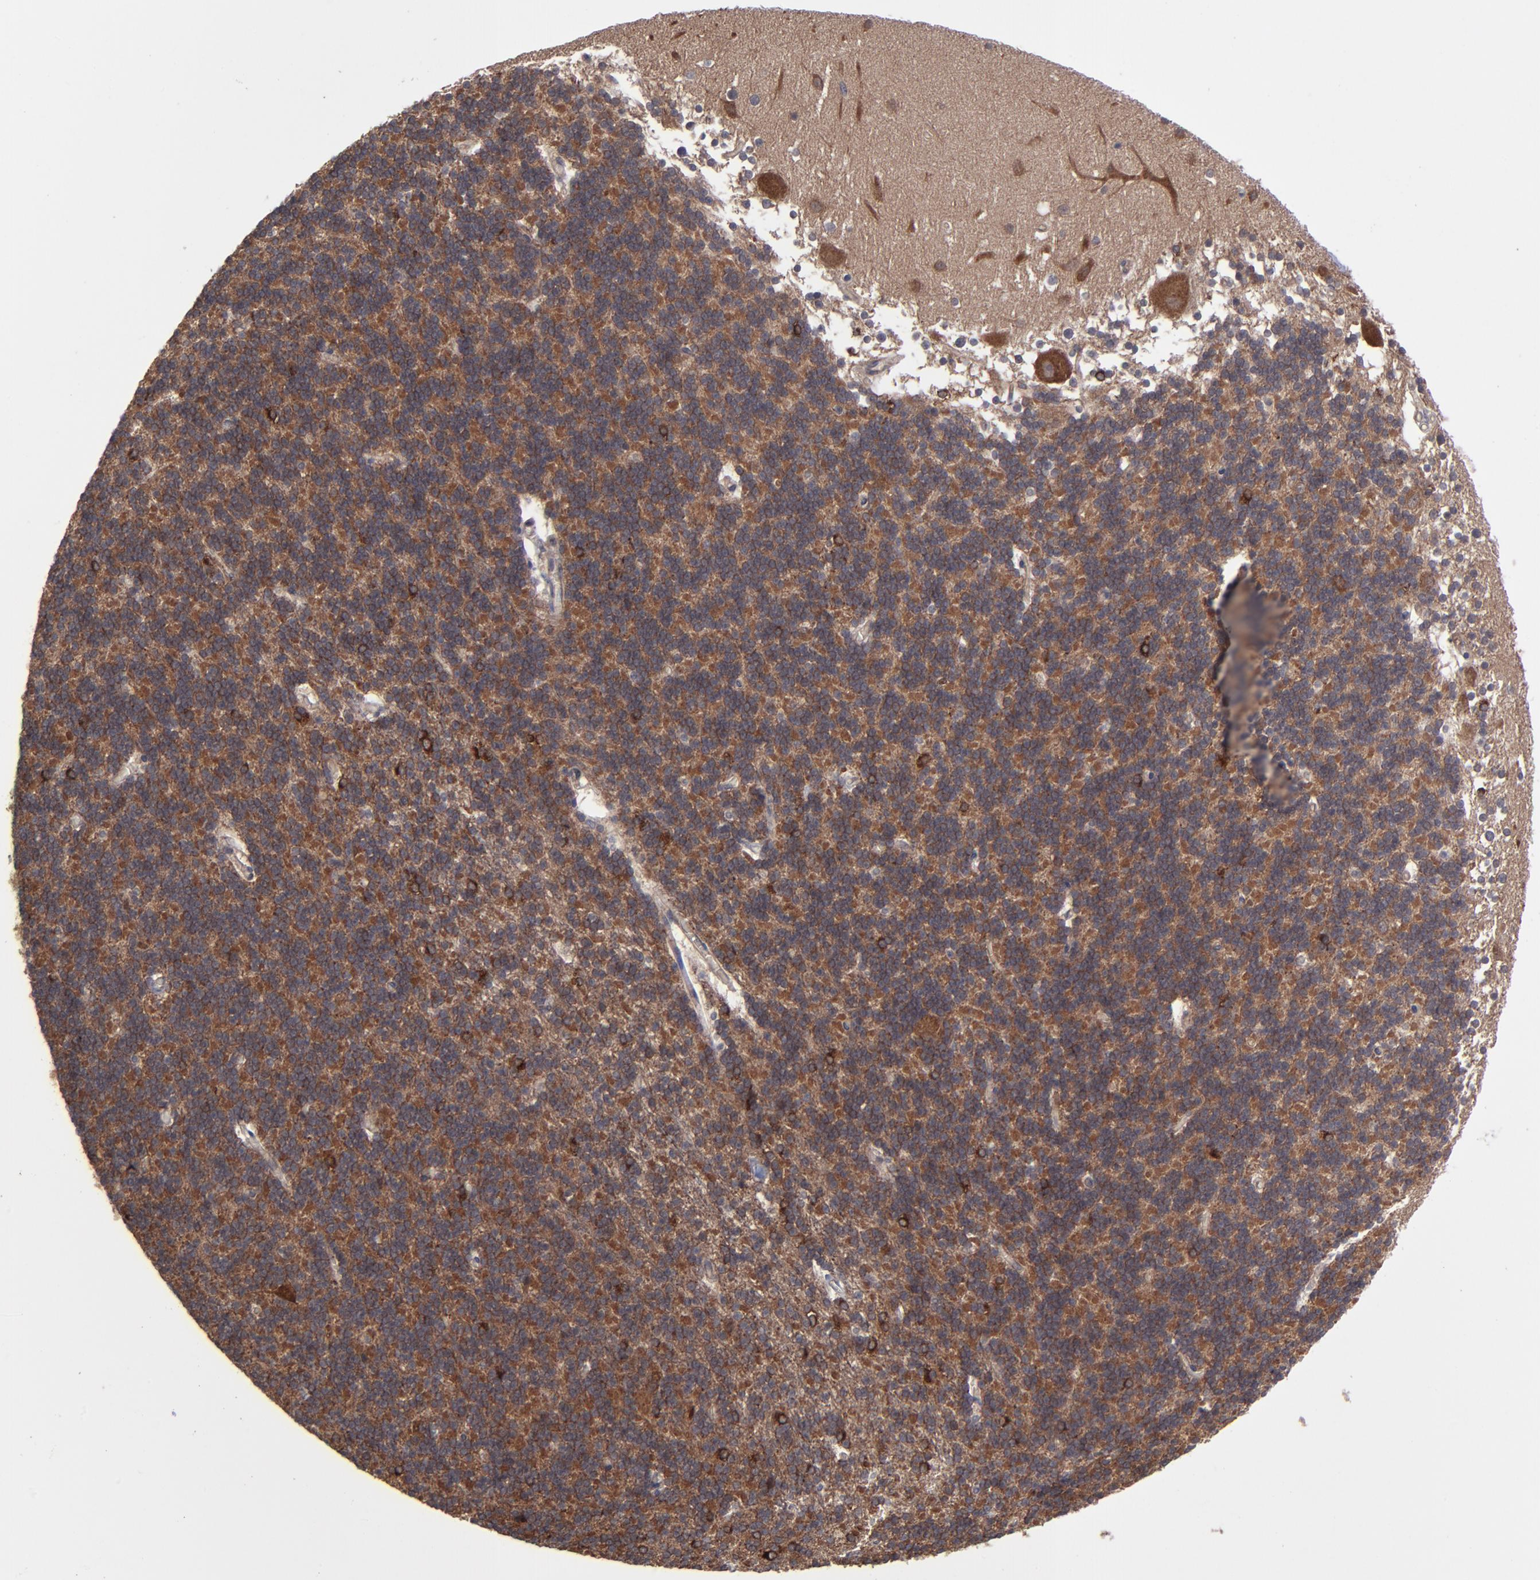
{"staining": {"intensity": "moderate", "quantity": ">75%", "location": "cytoplasmic/membranous"}, "tissue": "cerebellum", "cell_type": "Cells in granular layer", "image_type": "normal", "snomed": [{"axis": "morphology", "description": "Normal tissue, NOS"}, {"axis": "topography", "description": "Cerebellum"}], "caption": "Protein positivity by immunohistochemistry (IHC) exhibits moderate cytoplasmic/membranous positivity in about >75% of cells in granular layer in benign cerebellum.", "gene": "ZNF780A", "patient": {"sex": "female", "age": 19}}